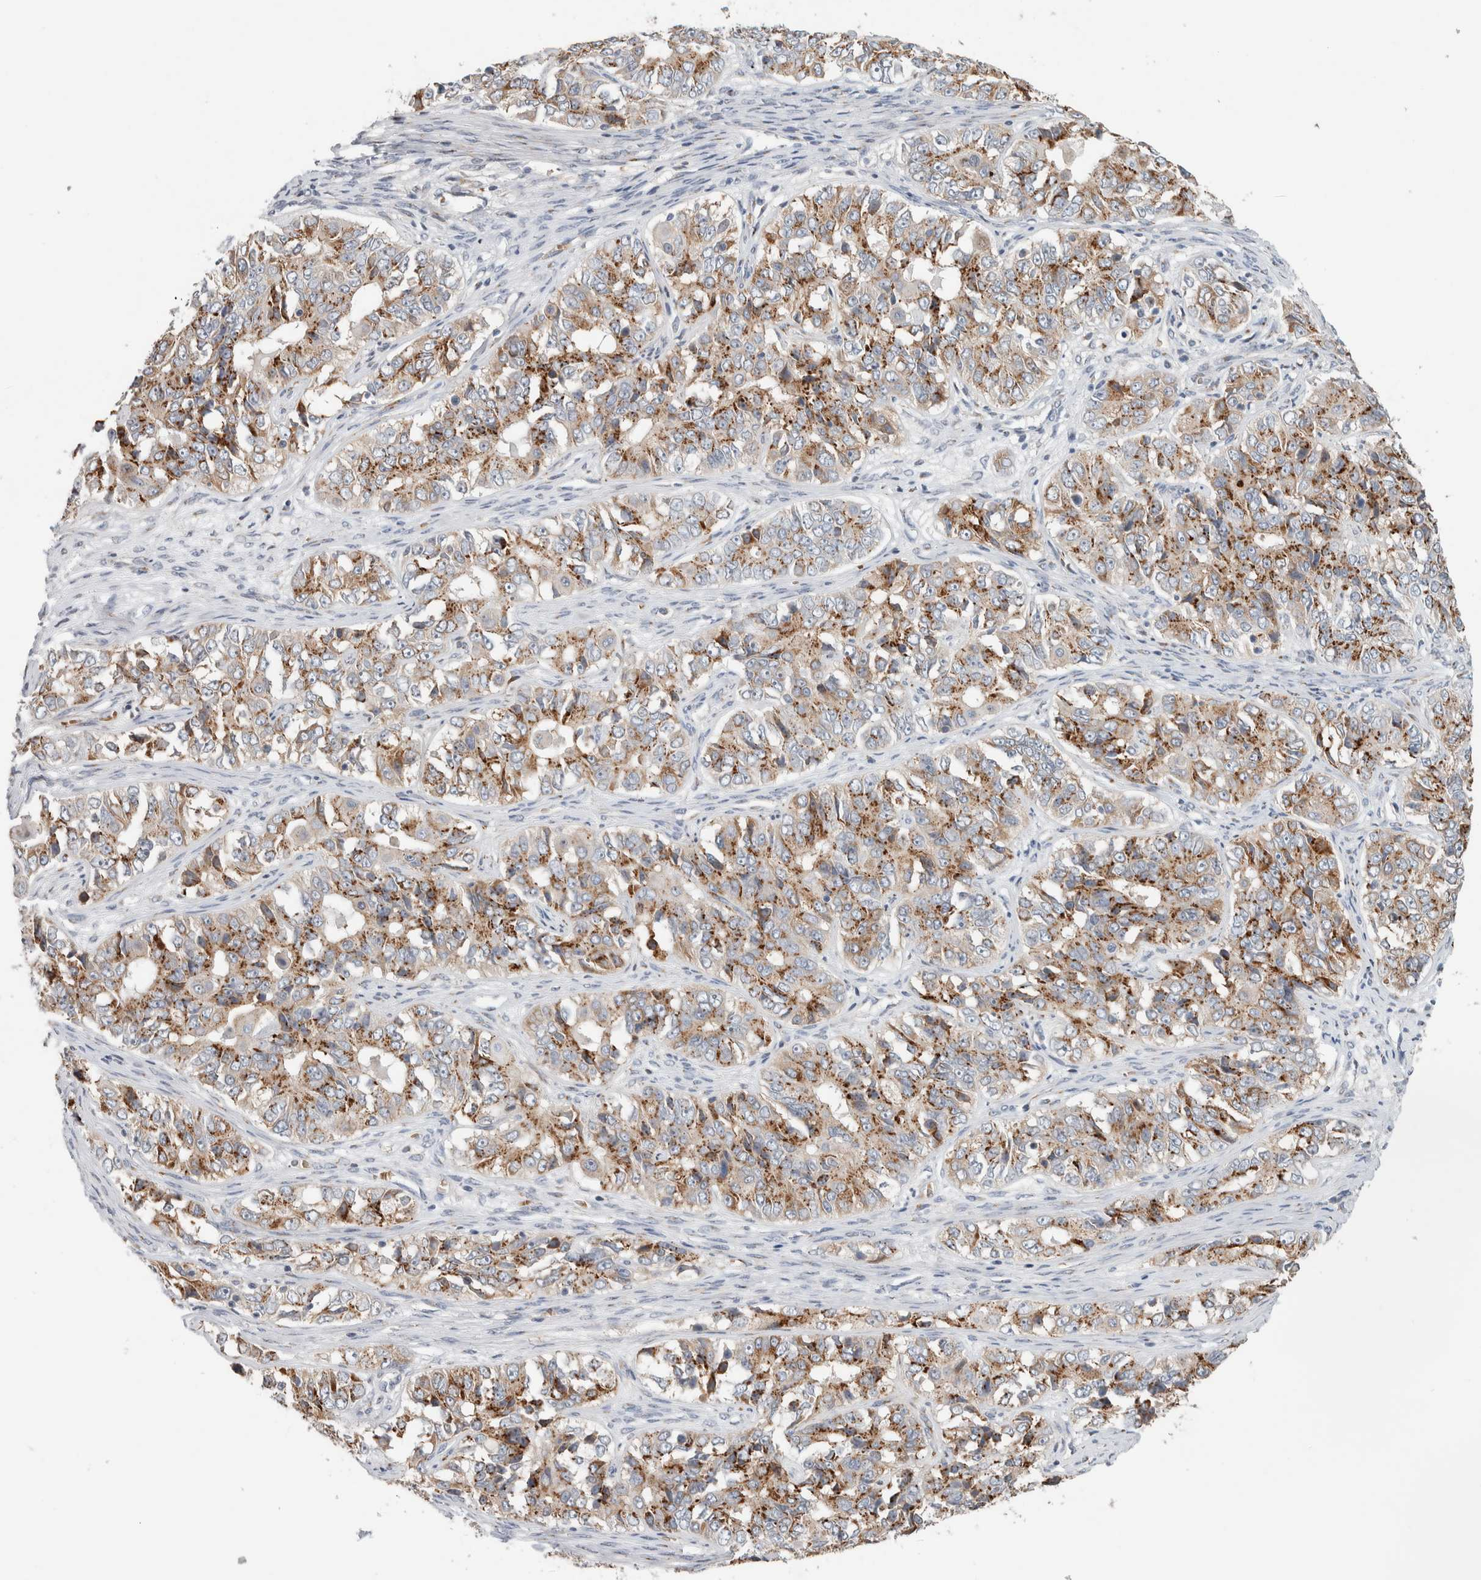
{"staining": {"intensity": "moderate", "quantity": ">75%", "location": "cytoplasmic/membranous"}, "tissue": "ovarian cancer", "cell_type": "Tumor cells", "image_type": "cancer", "snomed": [{"axis": "morphology", "description": "Carcinoma, endometroid"}, {"axis": "topography", "description": "Ovary"}], "caption": "Brown immunohistochemical staining in ovarian endometroid carcinoma displays moderate cytoplasmic/membranous positivity in approximately >75% of tumor cells. (brown staining indicates protein expression, while blue staining denotes nuclei).", "gene": "SLC38A10", "patient": {"sex": "female", "age": 51}}